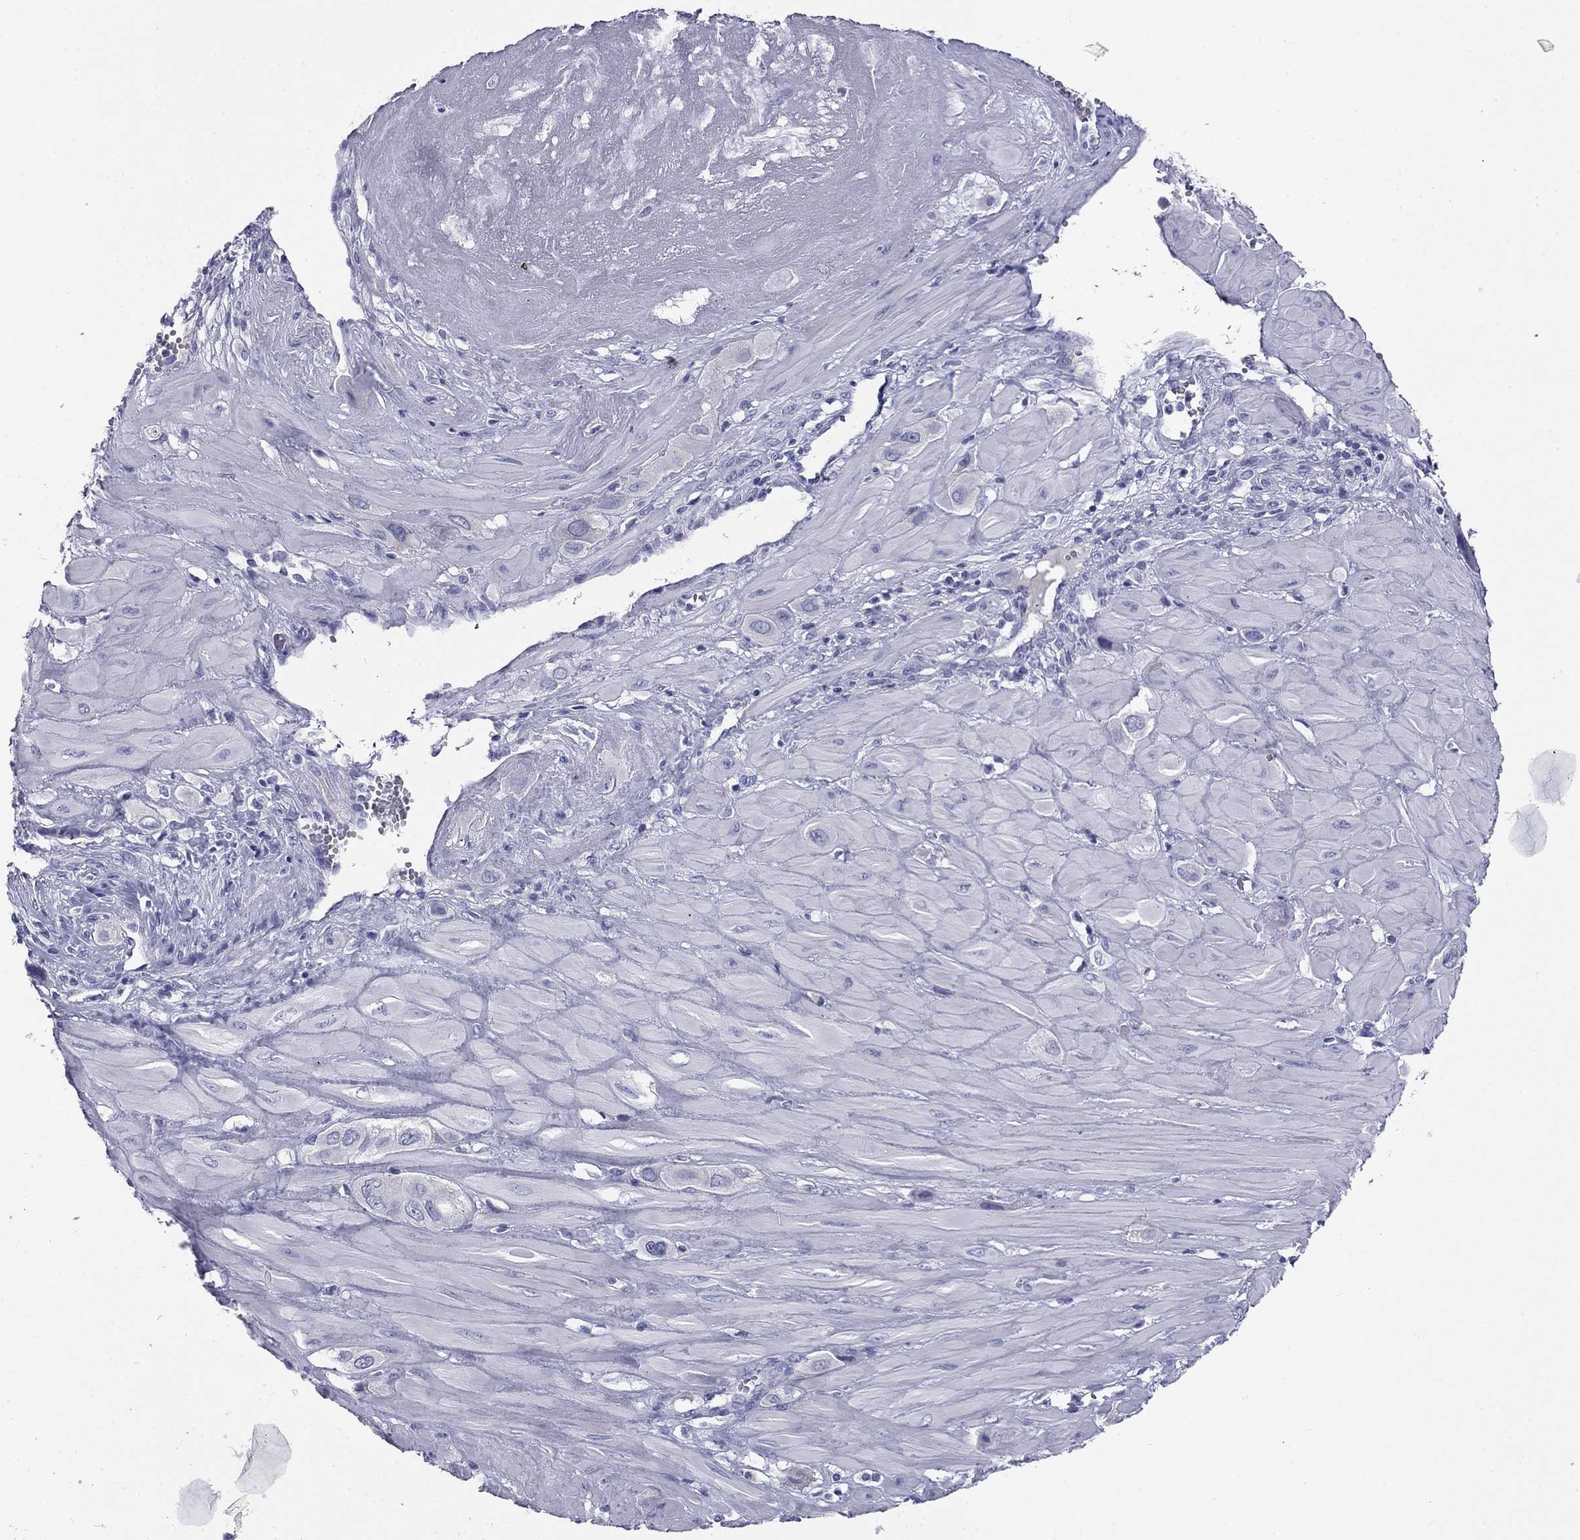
{"staining": {"intensity": "negative", "quantity": "none", "location": "none"}, "tissue": "cervical cancer", "cell_type": "Tumor cells", "image_type": "cancer", "snomed": [{"axis": "morphology", "description": "Squamous cell carcinoma, NOS"}, {"axis": "topography", "description": "Cervix"}], "caption": "Tumor cells are negative for brown protein staining in cervical cancer.", "gene": "ABCC2", "patient": {"sex": "female", "age": 34}}